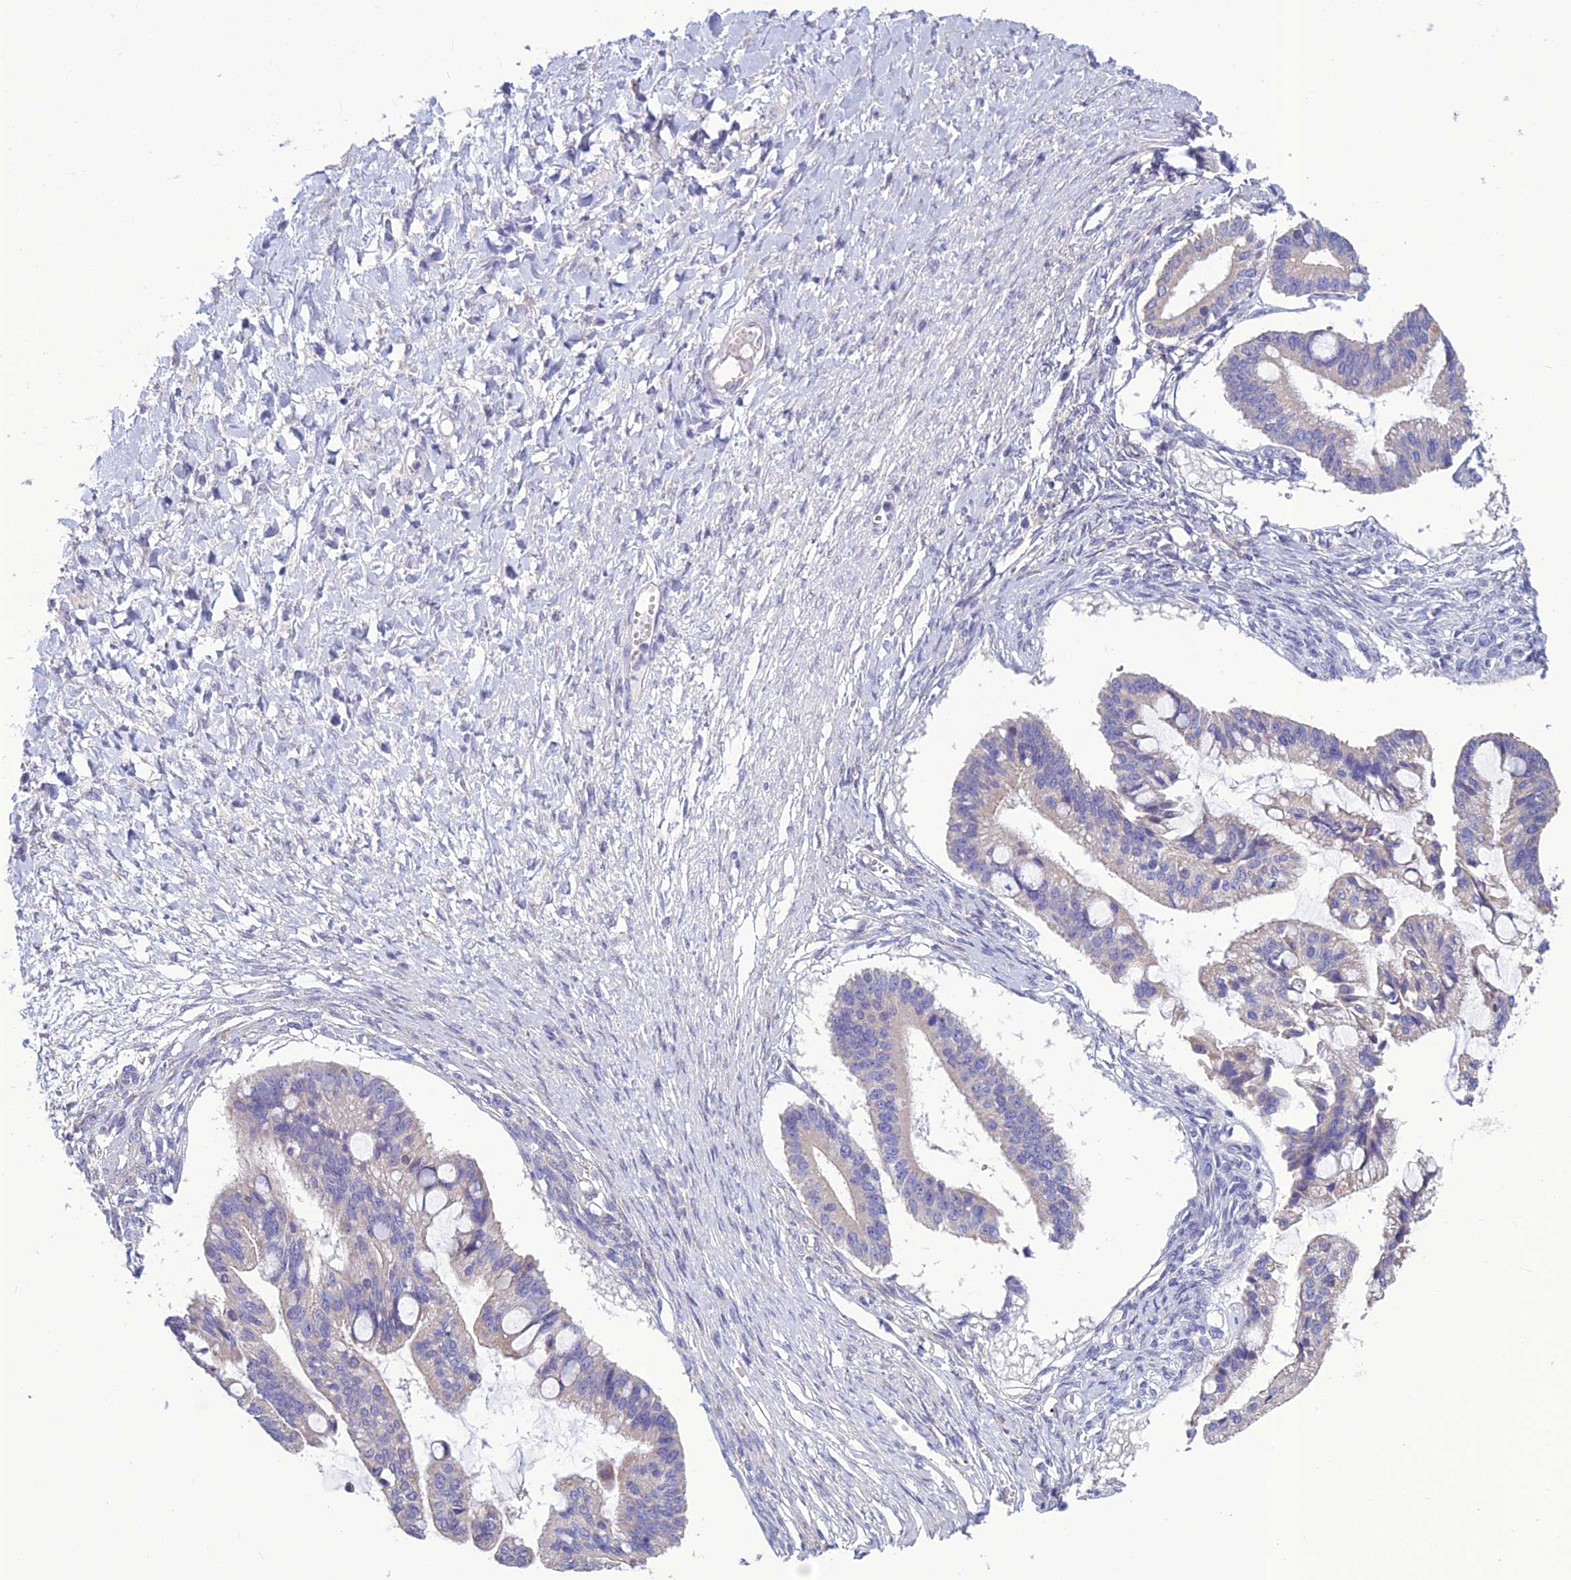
{"staining": {"intensity": "negative", "quantity": "none", "location": "none"}, "tissue": "ovarian cancer", "cell_type": "Tumor cells", "image_type": "cancer", "snomed": [{"axis": "morphology", "description": "Cystadenocarcinoma, mucinous, NOS"}, {"axis": "topography", "description": "Ovary"}], "caption": "A high-resolution micrograph shows immunohistochemistry staining of ovarian cancer, which reveals no significant positivity in tumor cells. (Brightfield microscopy of DAB (3,3'-diaminobenzidine) immunohistochemistry at high magnification).", "gene": "BHMT2", "patient": {"sex": "female", "age": 73}}